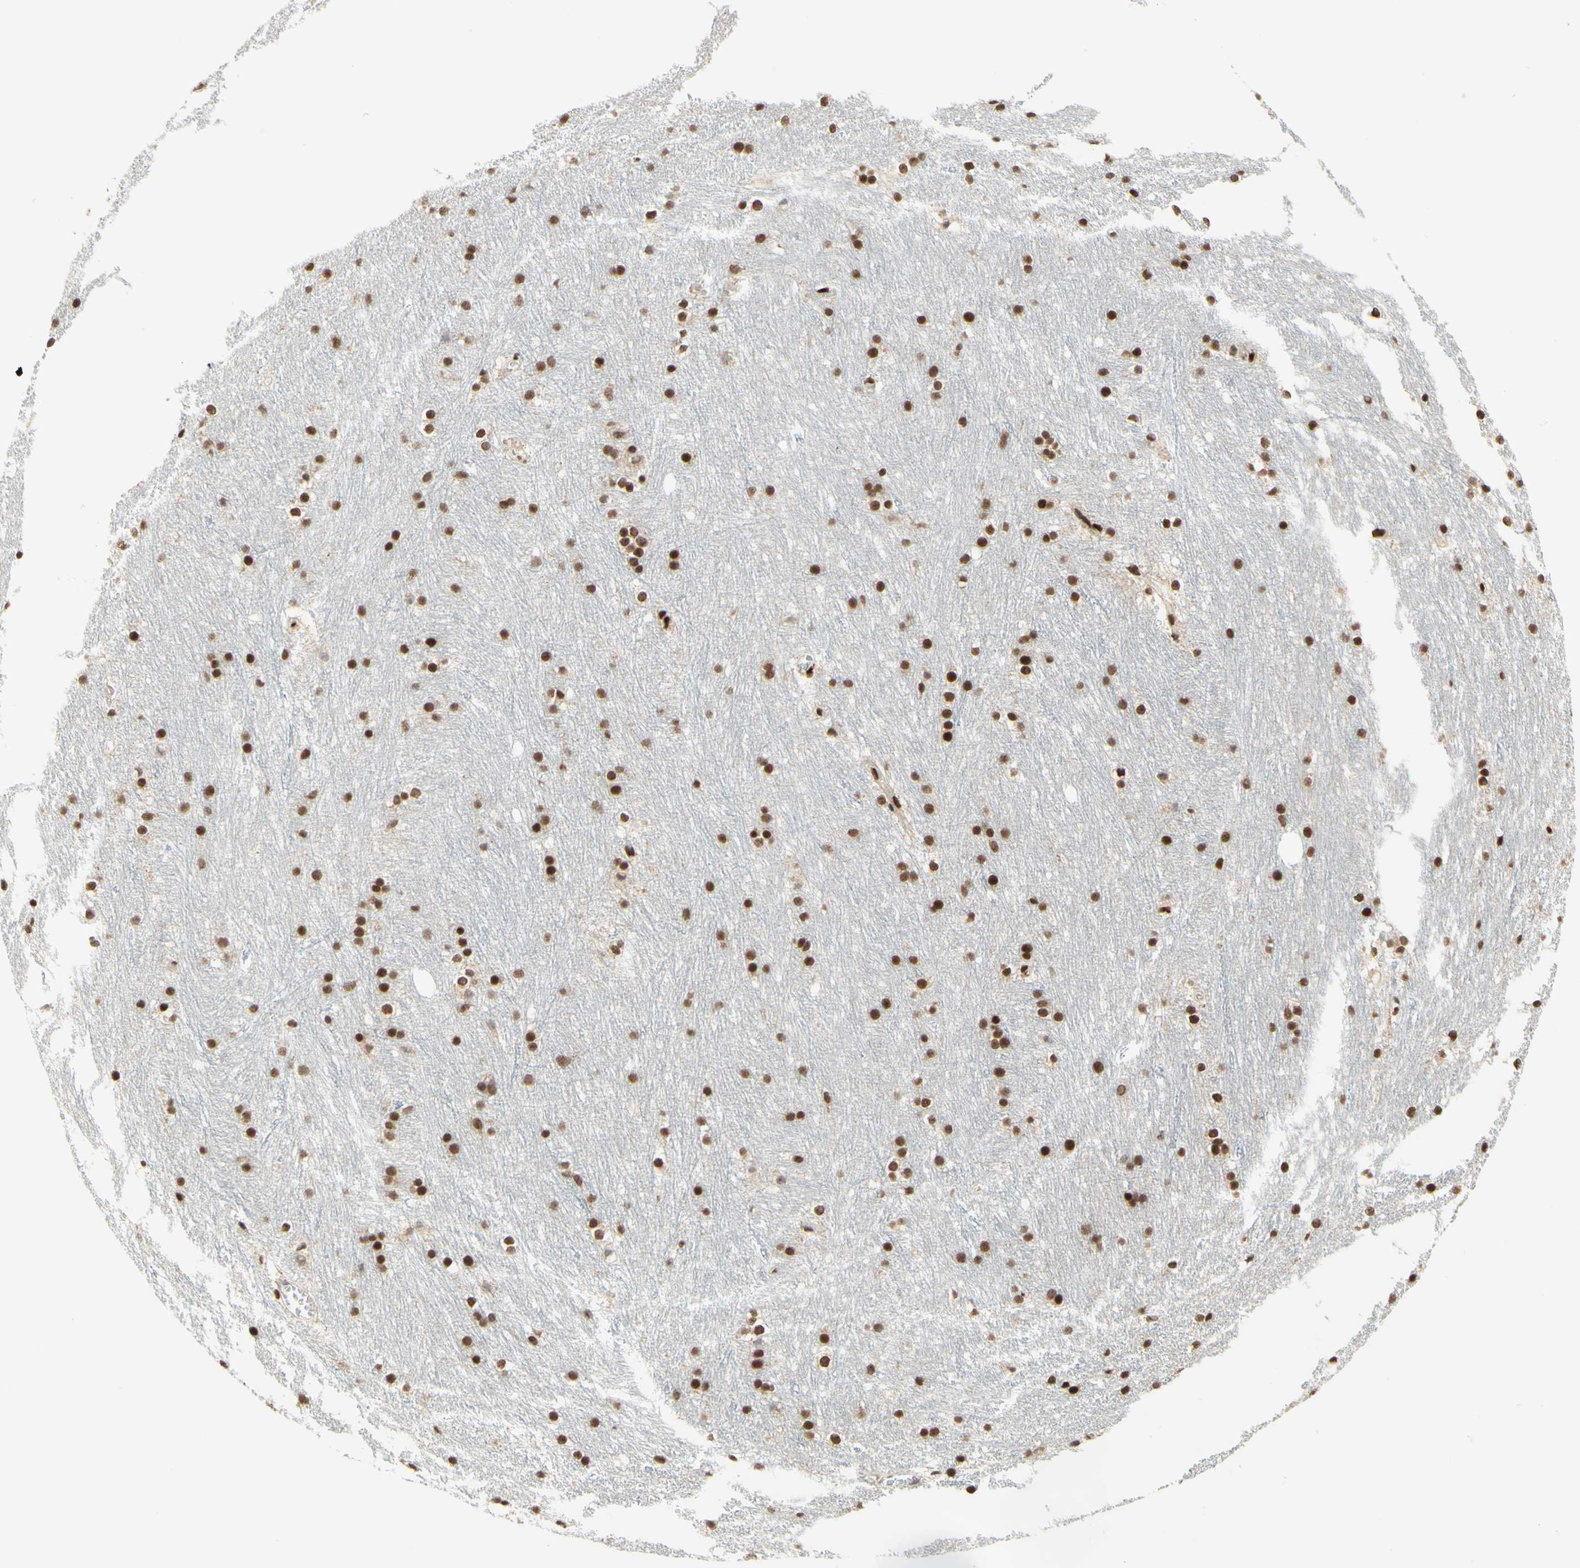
{"staining": {"intensity": "strong", "quantity": ">75%", "location": "nuclear"}, "tissue": "caudate", "cell_type": "Glial cells", "image_type": "normal", "snomed": [{"axis": "morphology", "description": "Normal tissue, NOS"}, {"axis": "topography", "description": "Lateral ventricle wall"}], "caption": "Immunohistochemistry (IHC) (DAB) staining of unremarkable human caudate exhibits strong nuclear protein staining in approximately >75% of glial cells. Nuclei are stained in blue.", "gene": "NR3C1", "patient": {"sex": "female", "age": 19}}